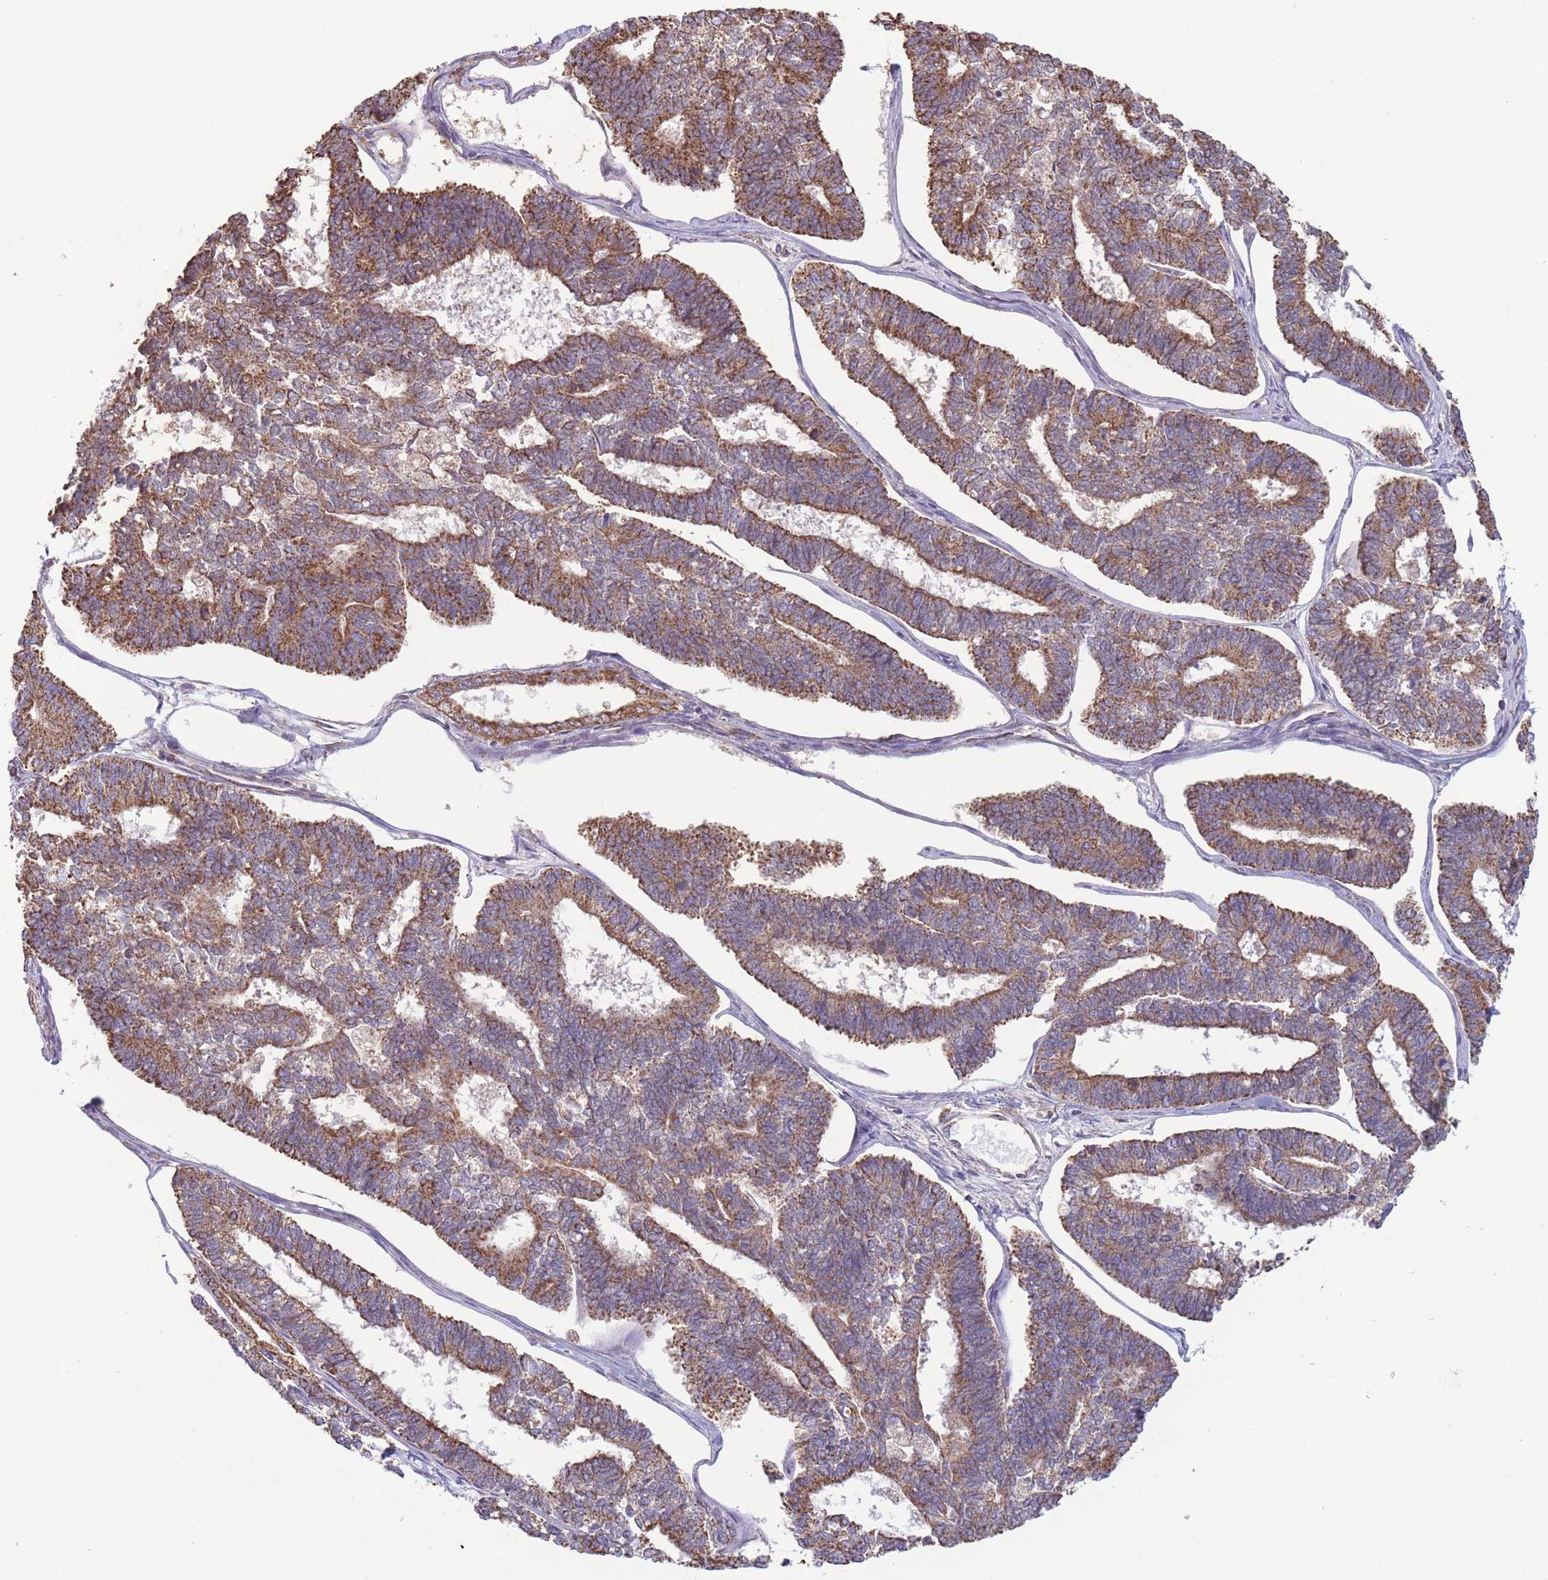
{"staining": {"intensity": "moderate", "quantity": ">75%", "location": "cytoplasmic/membranous"}, "tissue": "endometrial cancer", "cell_type": "Tumor cells", "image_type": "cancer", "snomed": [{"axis": "morphology", "description": "Adenocarcinoma, NOS"}, {"axis": "topography", "description": "Endometrium"}], "caption": "Human endometrial cancer stained with a protein marker reveals moderate staining in tumor cells.", "gene": "KIF16B", "patient": {"sex": "female", "age": 70}}